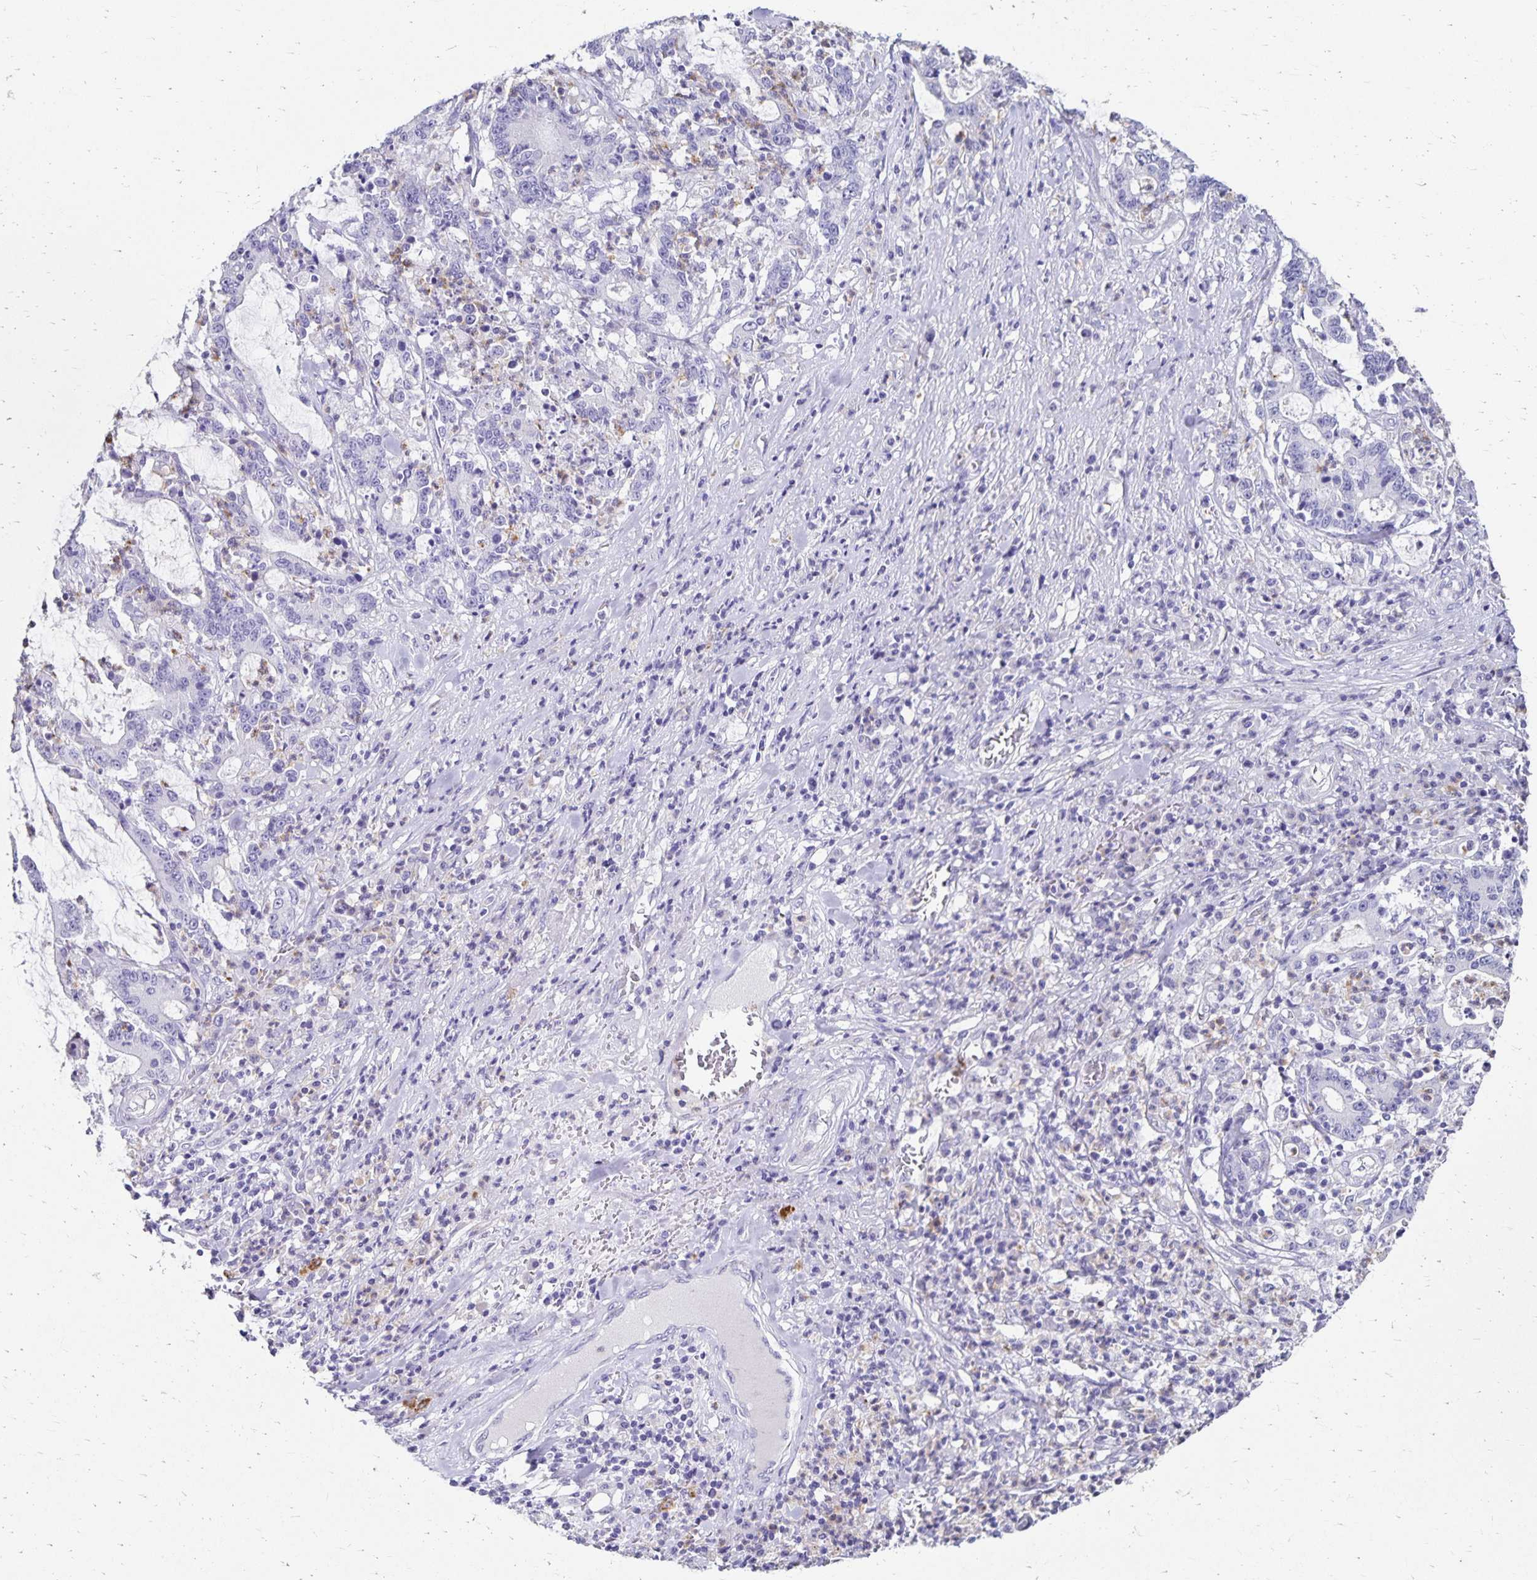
{"staining": {"intensity": "negative", "quantity": "none", "location": "none"}, "tissue": "stomach cancer", "cell_type": "Tumor cells", "image_type": "cancer", "snomed": [{"axis": "morphology", "description": "Adenocarcinoma, NOS"}, {"axis": "topography", "description": "Stomach, upper"}], "caption": "This is an immunohistochemistry (IHC) image of stomach cancer. There is no positivity in tumor cells.", "gene": "DYNLT4", "patient": {"sex": "male", "age": 68}}